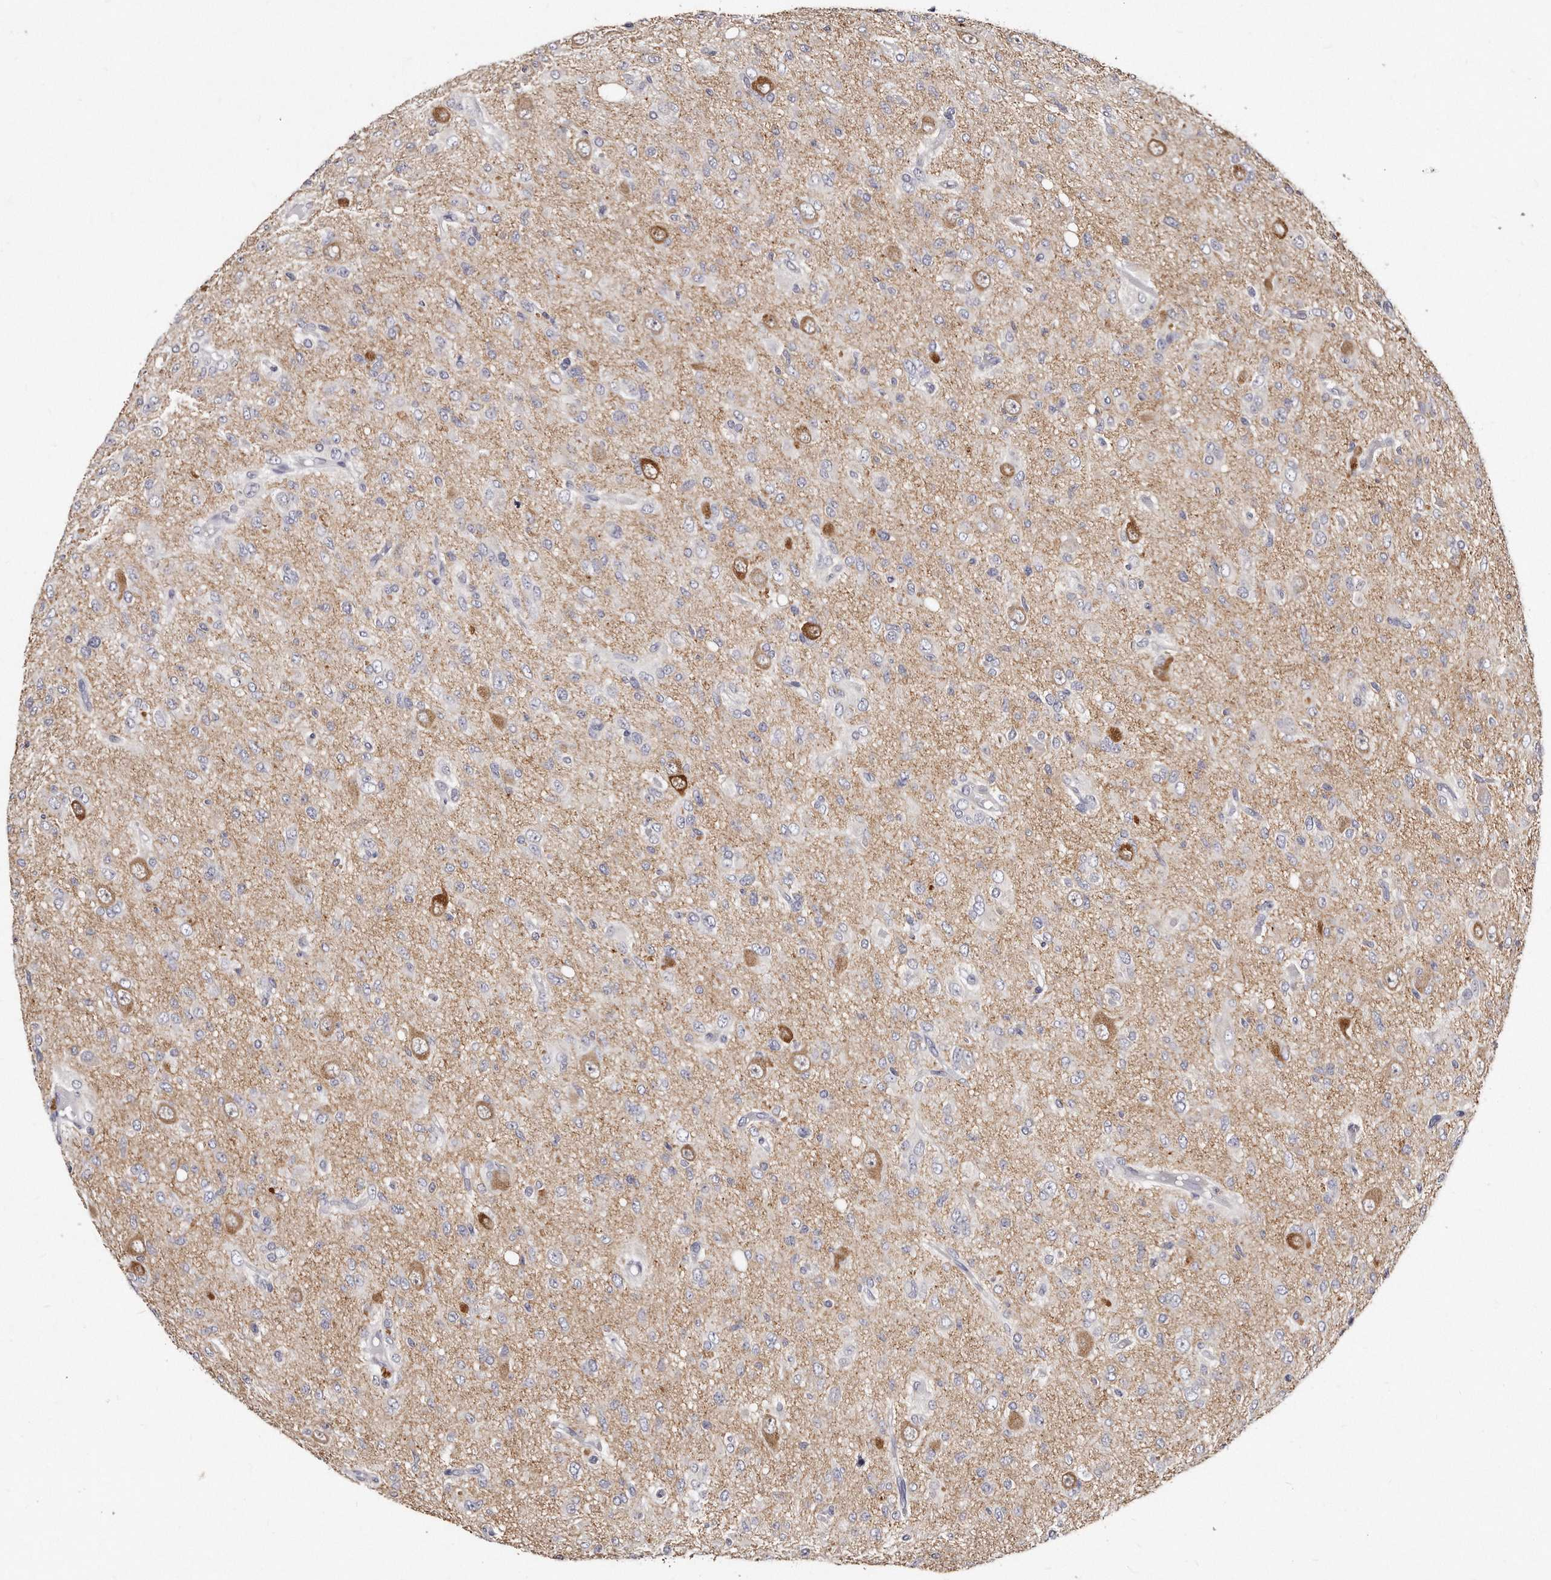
{"staining": {"intensity": "negative", "quantity": "none", "location": "none"}, "tissue": "glioma", "cell_type": "Tumor cells", "image_type": "cancer", "snomed": [{"axis": "morphology", "description": "Glioma, malignant, High grade"}, {"axis": "topography", "description": "Brain"}], "caption": "DAB (3,3'-diaminobenzidine) immunohistochemical staining of glioma shows no significant expression in tumor cells.", "gene": "GDA", "patient": {"sex": "female", "age": 59}}